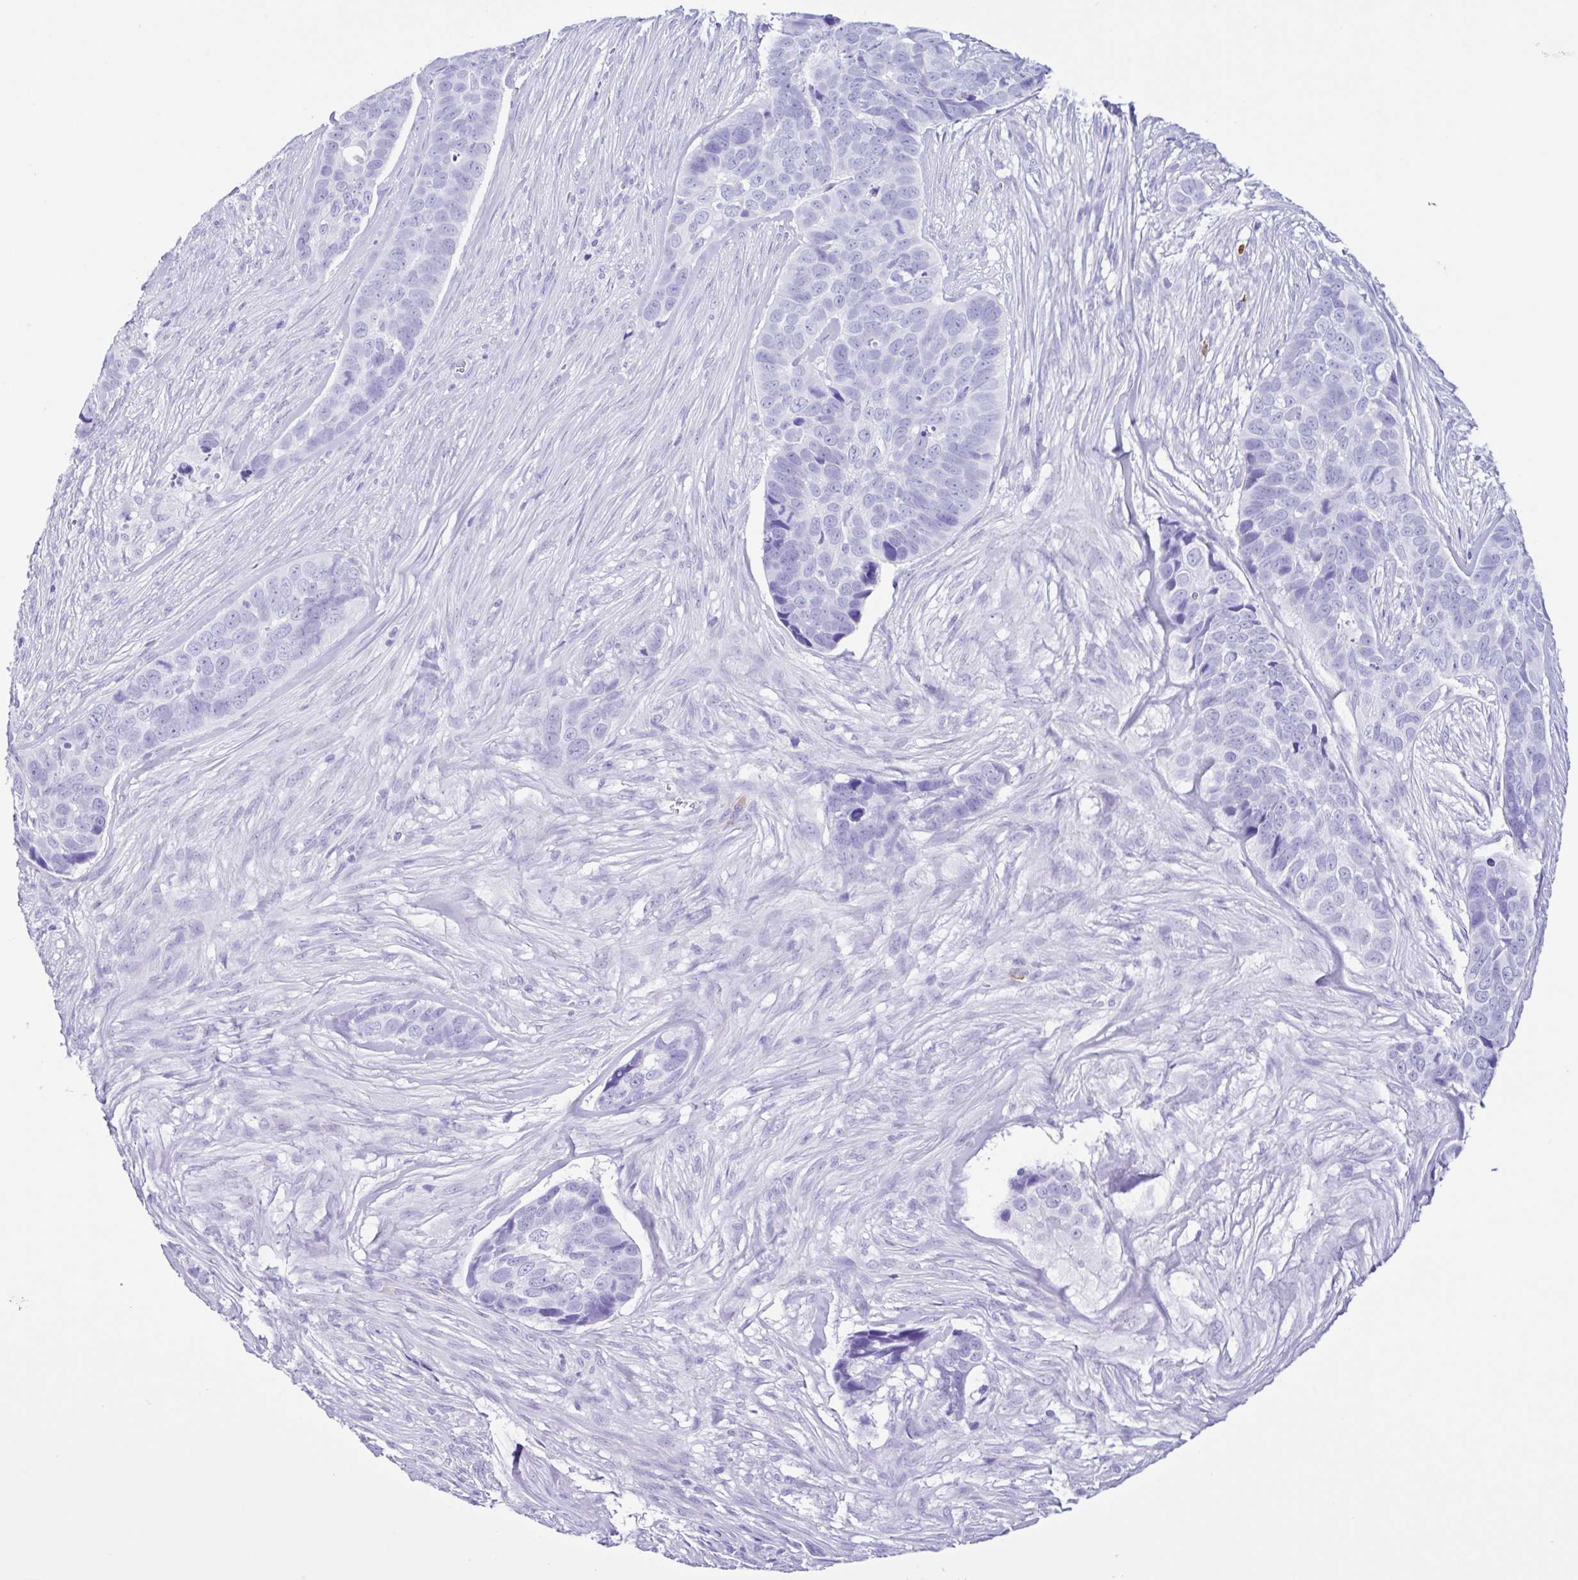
{"staining": {"intensity": "negative", "quantity": "none", "location": "none"}, "tissue": "skin cancer", "cell_type": "Tumor cells", "image_type": "cancer", "snomed": [{"axis": "morphology", "description": "Basal cell carcinoma"}, {"axis": "topography", "description": "Skin"}], "caption": "The micrograph shows no staining of tumor cells in skin cancer.", "gene": "PIGF", "patient": {"sex": "female", "age": 82}}